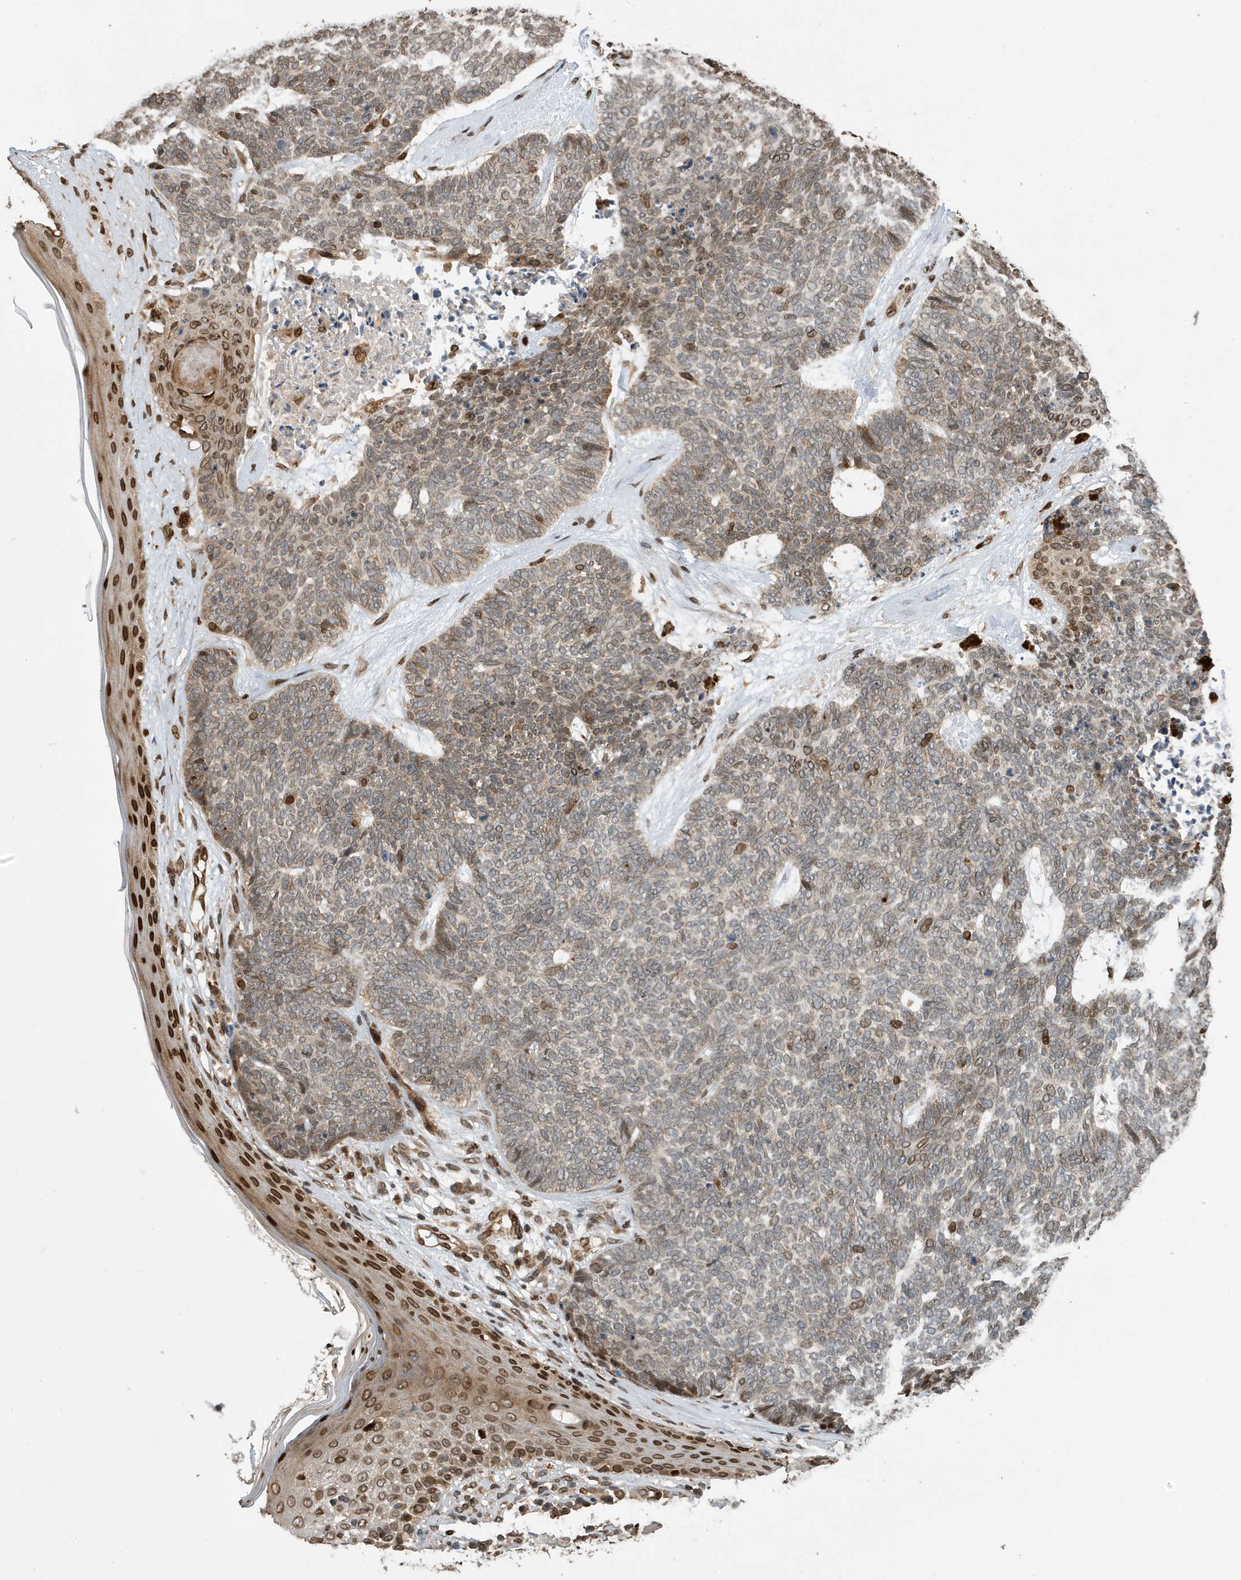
{"staining": {"intensity": "weak", "quantity": "<25%", "location": "nuclear"}, "tissue": "skin cancer", "cell_type": "Tumor cells", "image_type": "cancer", "snomed": [{"axis": "morphology", "description": "Basal cell carcinoma"}, {"axis": "topography", "description": "Skin"}], "caption": "Immunohistochemical staining of skin cancer displays no significant positivity in tumor cells.", "gene": "DUSP18", "patient": {"sex": "female", "age": 84}}